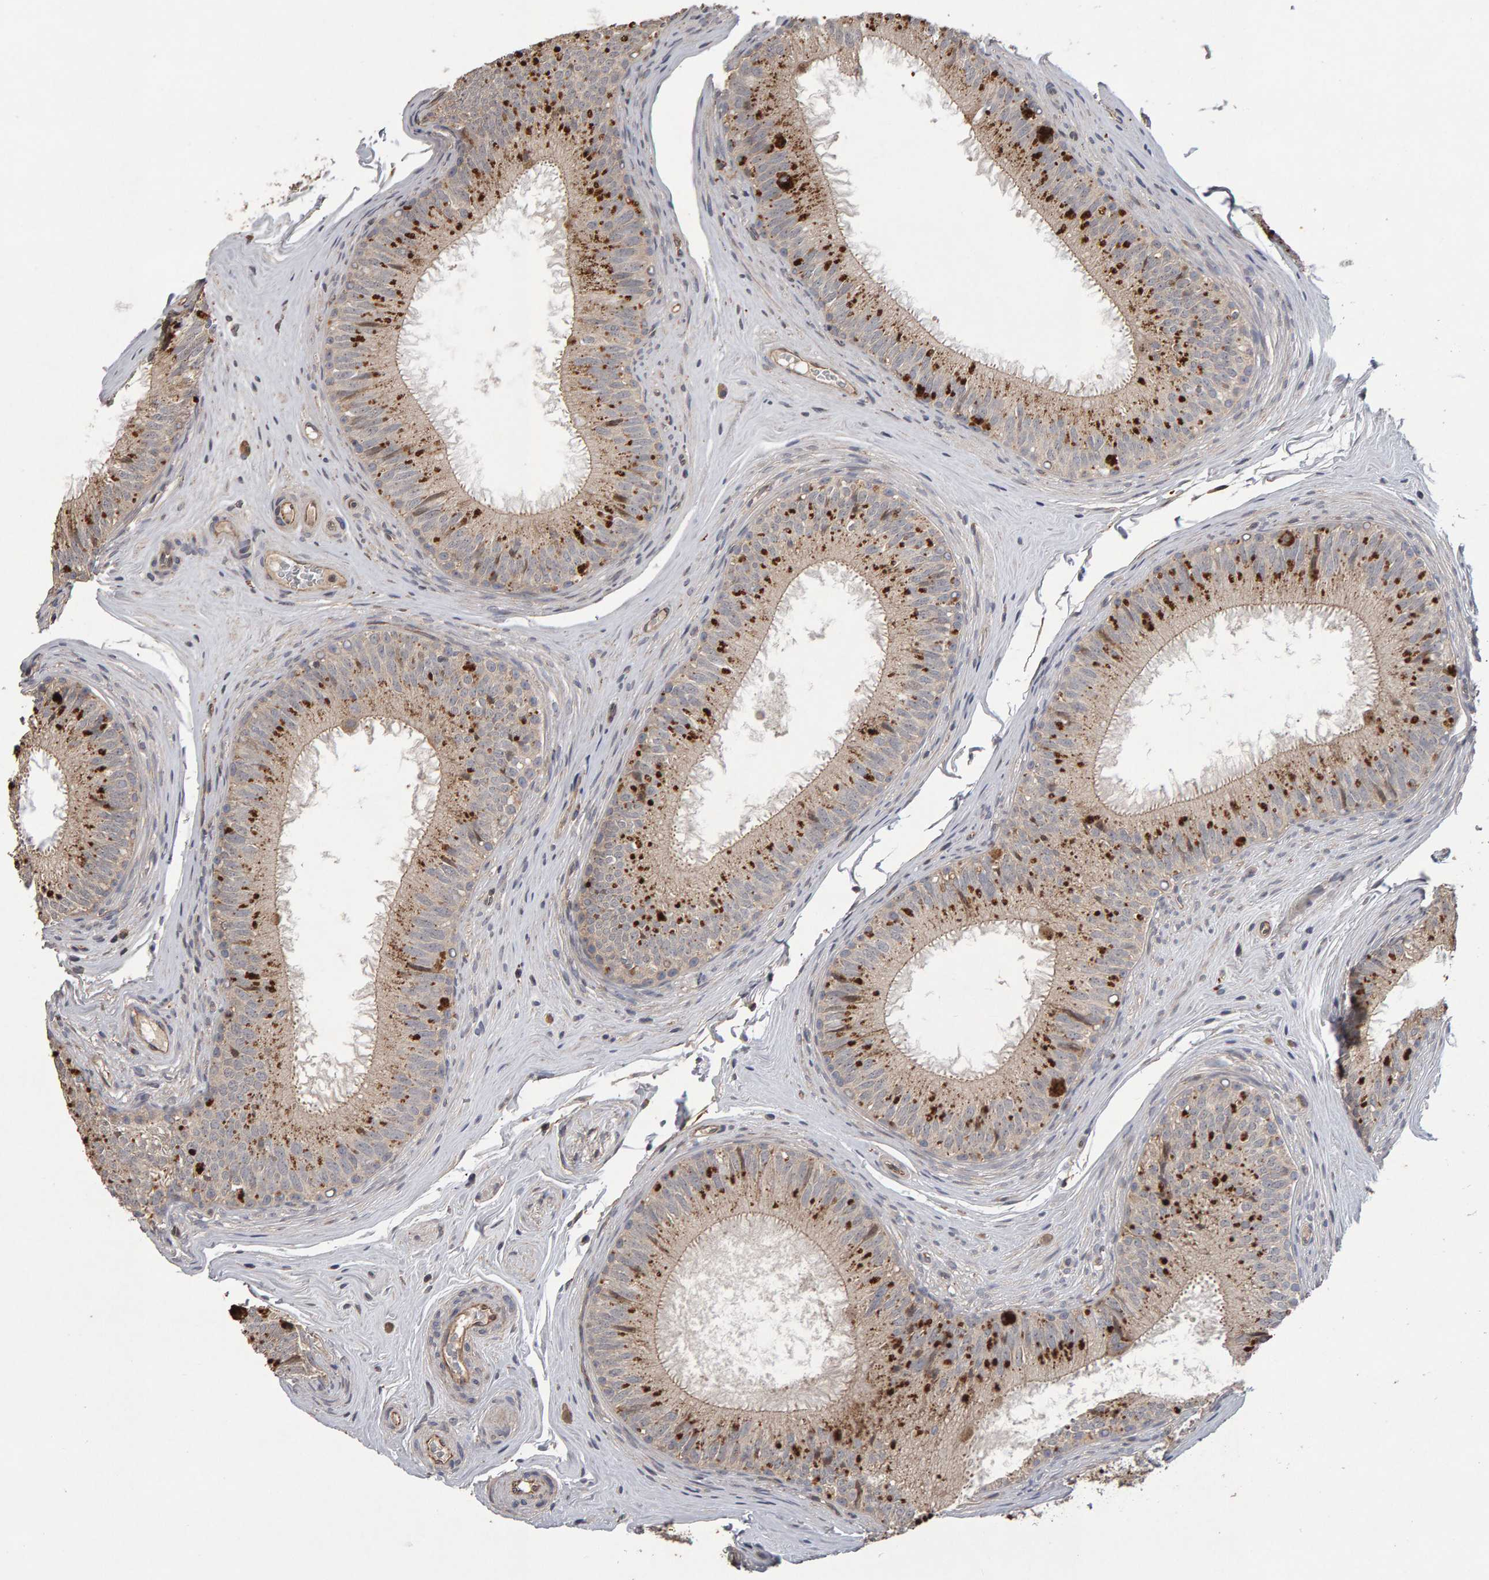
{"staining": {"intensity": "moderate", "quantity": "<25%", "location": "cytoplasmic/membranous"}, "tissue": "epididymis", "cell_type": "Glandular cells", "image_type": "normal", "snomed": [{"axis": "morphology", "description": "Normal tissue, NOS"}, {"axis": "topography", "description": "Epididymis"}], "caption": "Immunohistochemistry (IHC) staining of unremarkable epididymis, which shows low levels of moderate cytoplasmic/membranous expression in about <25% of glandular cells indicating moderate cytoplasmic/membranous protein expression. The staining was performed using DAB (3,3'-diaminobenzidine) (brown) for protein detection and nuclei were counterstained in hematoxylin (blue).", "gene": "COASY", "patient": {"sex": "male", "age": 32}}